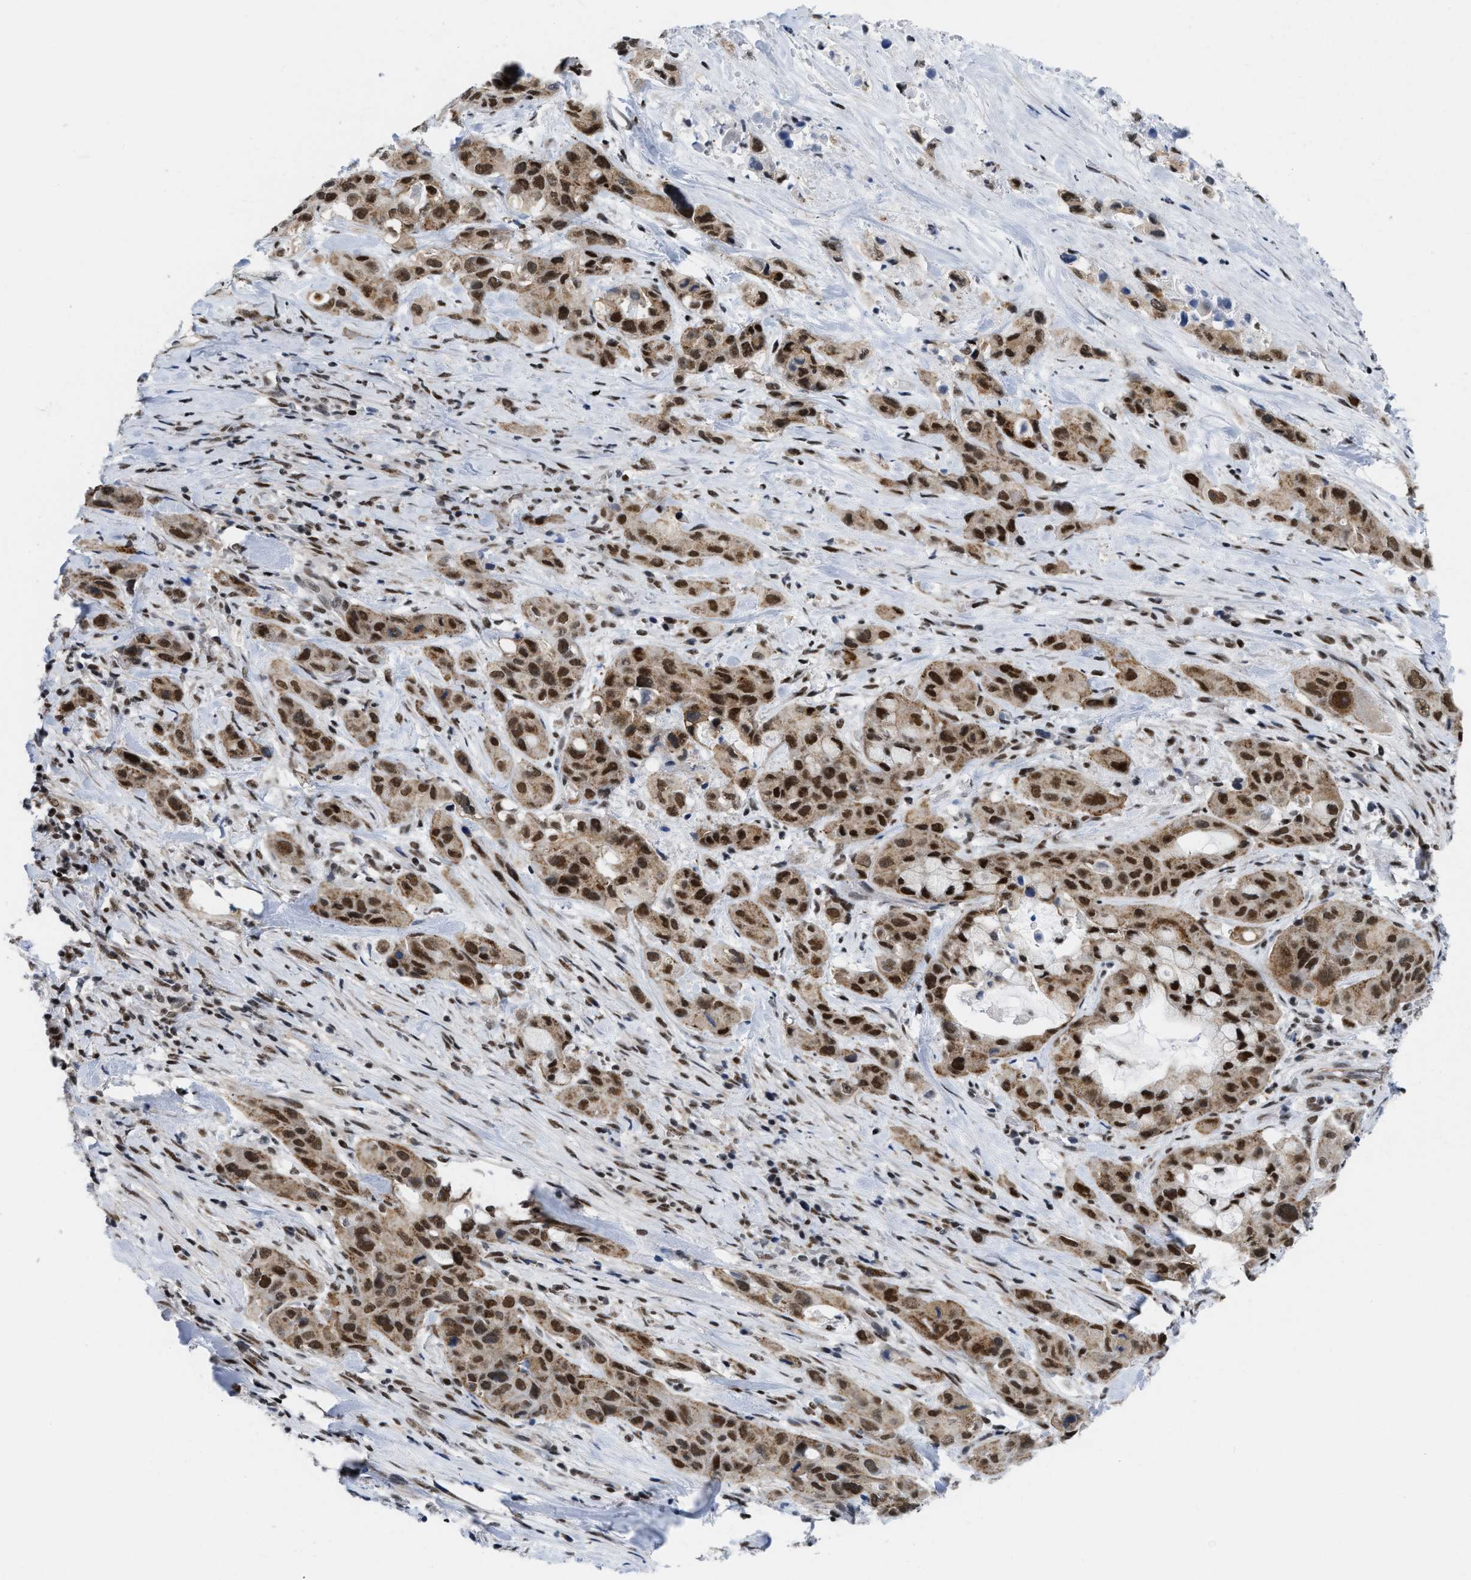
{"staining": {"intensity": "strong", "quantity": ">75%", "location": "cytoplasmic/membranous,nuclear"}, "tissue": "pancreatic cancer", "cell_type": "Tumor cells", "image_type": "cancer", "snomed": [{"axis": "morphology", "description": "Adenocarcinoma, NOS"}, {"axis": "topography", "description": "Pancreas"}], "caption": "Brown immunohistochemical staining in pancreatic cancer exhibits strong cytoplasmic/membranous and nuclear staining in about >75% of tumor cells.", "gene": "MIER1", "patient": {"sex": "male", "age": 53}}